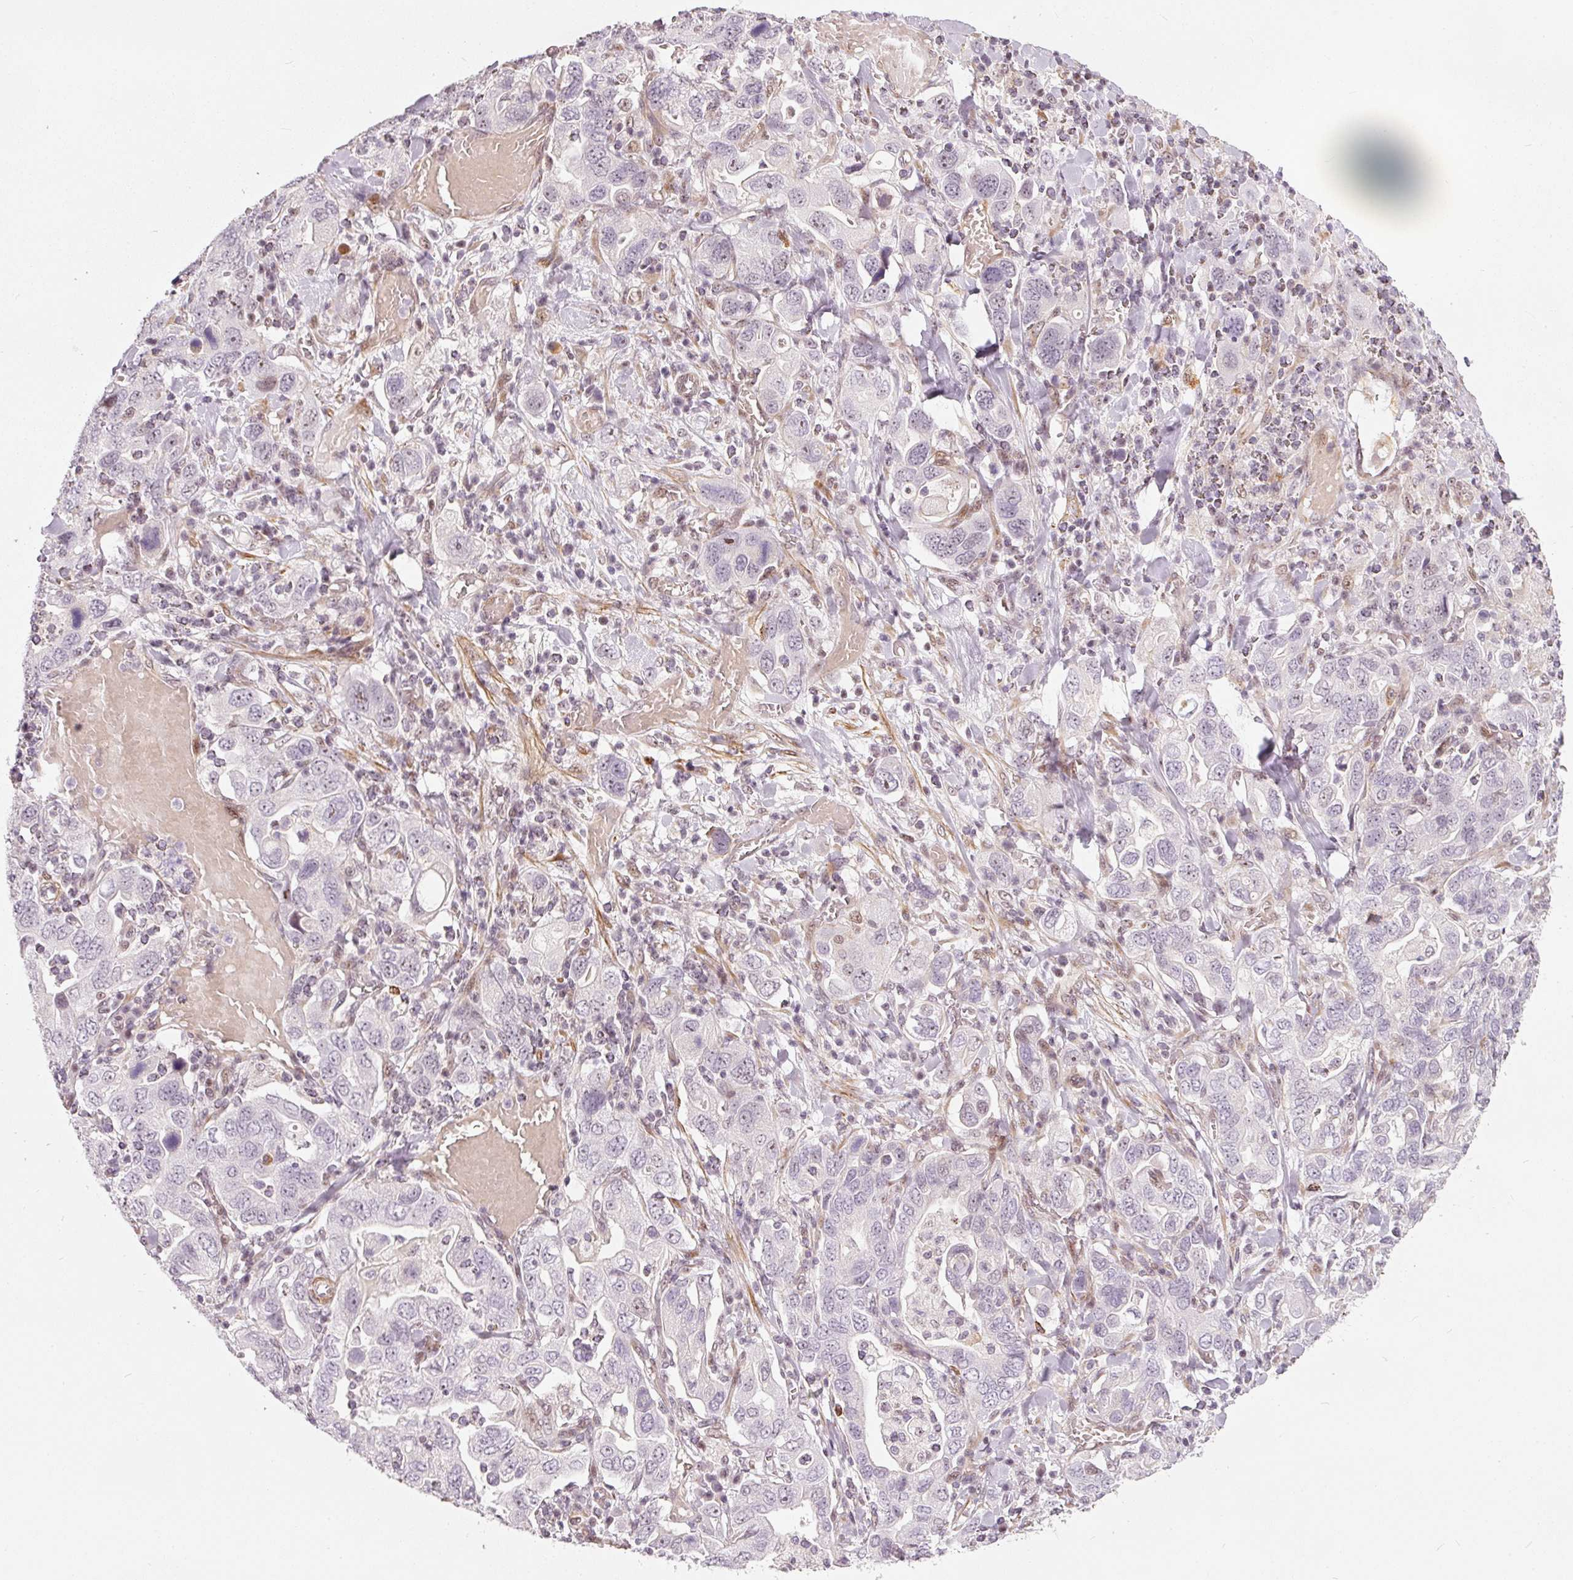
{"staining": {"intensity": "negative", "quantity": "none", "location": "none"}, "tissue": "stomach cancer", "cell_type": "Tumor cells", "image_type": "cancer", "snomed": [{"axis": "morphology", "description": "Adenocarcinoma, NOS"}, {"axis": "topography", "description": "Stomach, upper"}, {"axis": "topography", "description": "Stomach"}], "caption": "Tumor cells show no significant protein expression in stomach cancer. The staining is performed using DAB brown chromogen with nuclei counter-stained in using hematoxylin.", "gene": "MXRA8", "patient": {"sex": "male", "age": 62}}